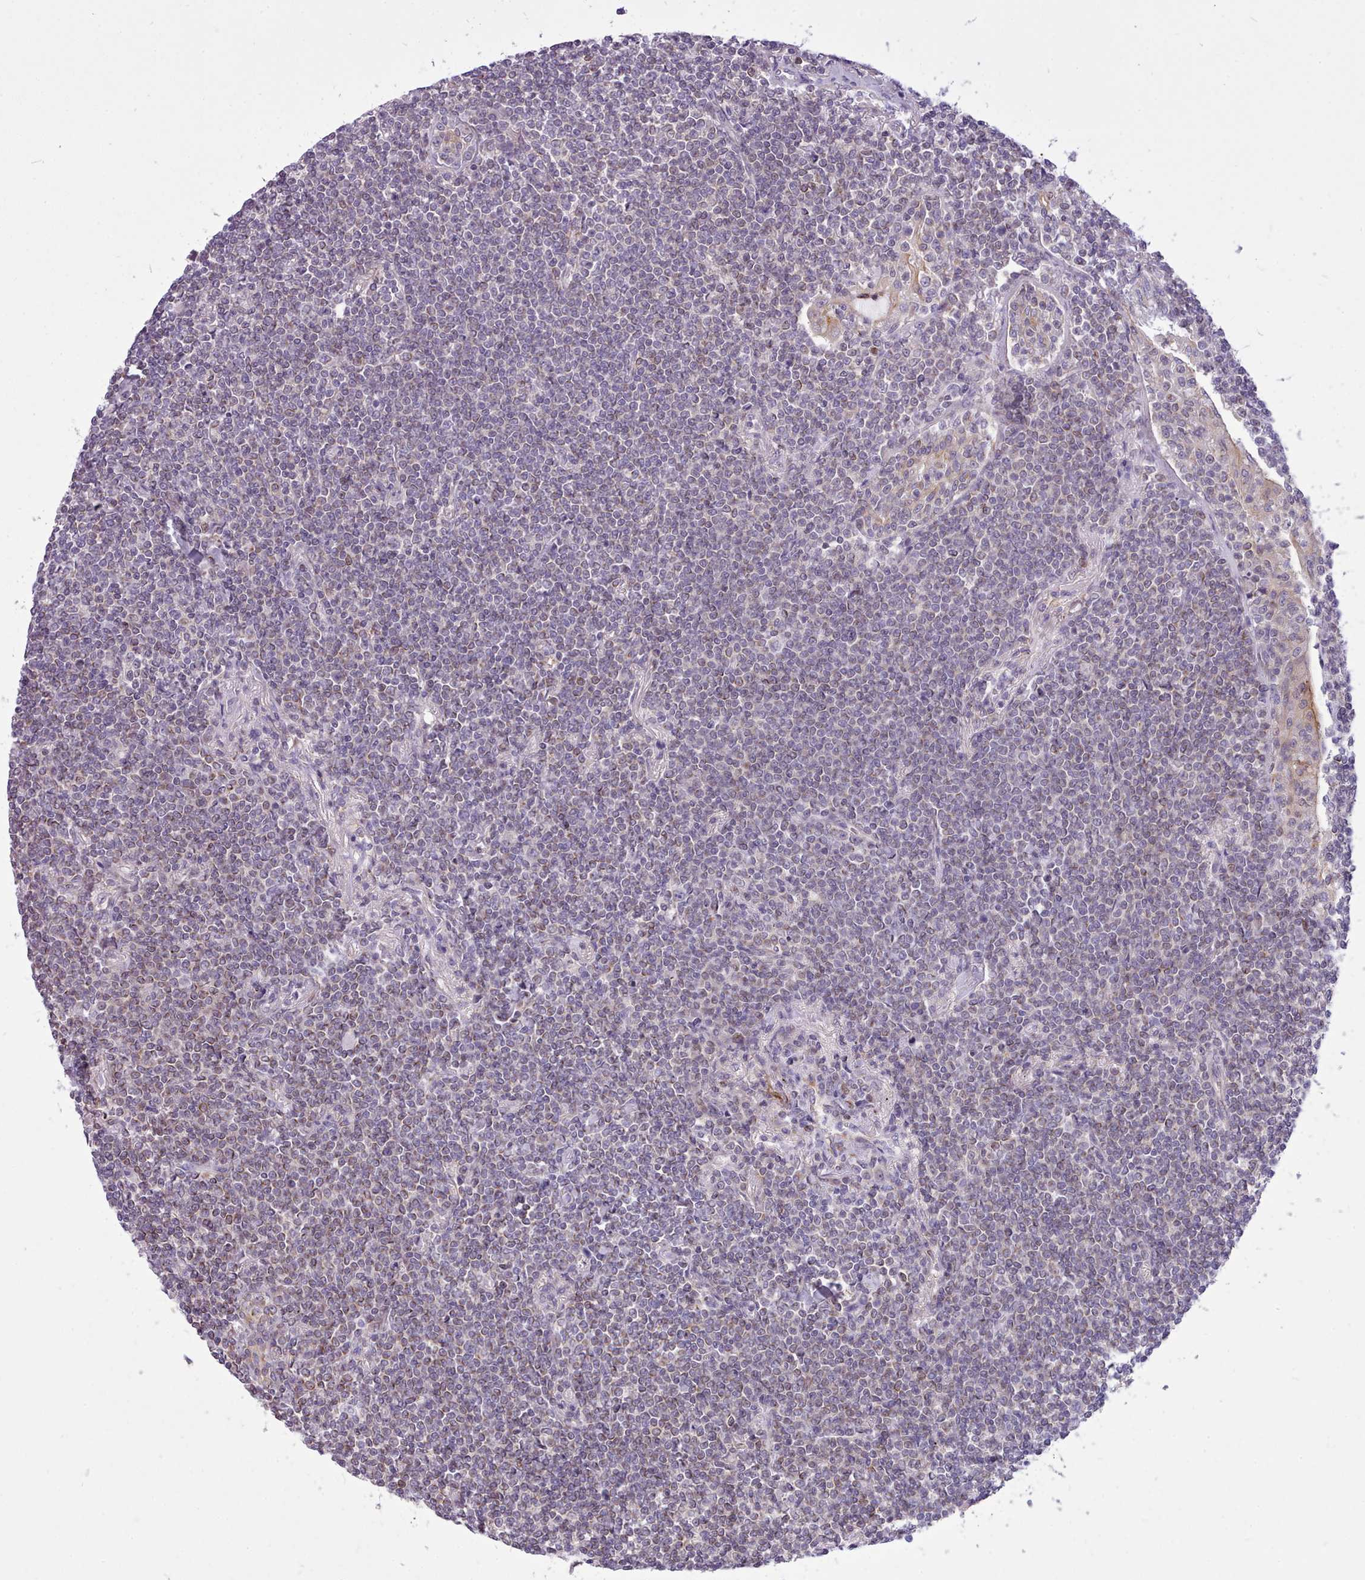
{"staining": {"intensity": "weak", "quantity": "25%-75%", "location": "cytoplasmic/membranous"}, "tissue": "lymphoma", "cell_type": "Tumor cells", "image_type": "cancer", "snomed": [{"axis": "morphology", "description": "Malignant lymphoma, non-Hodgkin's type, Low grade"}, {"axis": "topography", "description": "Lung"}], "caption": "Weak cytoplasmic/membranous staining is seen in approximately 25%-75% of tumor cells in low-grade malignant lymphoma, non-Hodgkin's type.", "gene": "CYP2A13", "patient": {"sex": "female", "age": 71}}